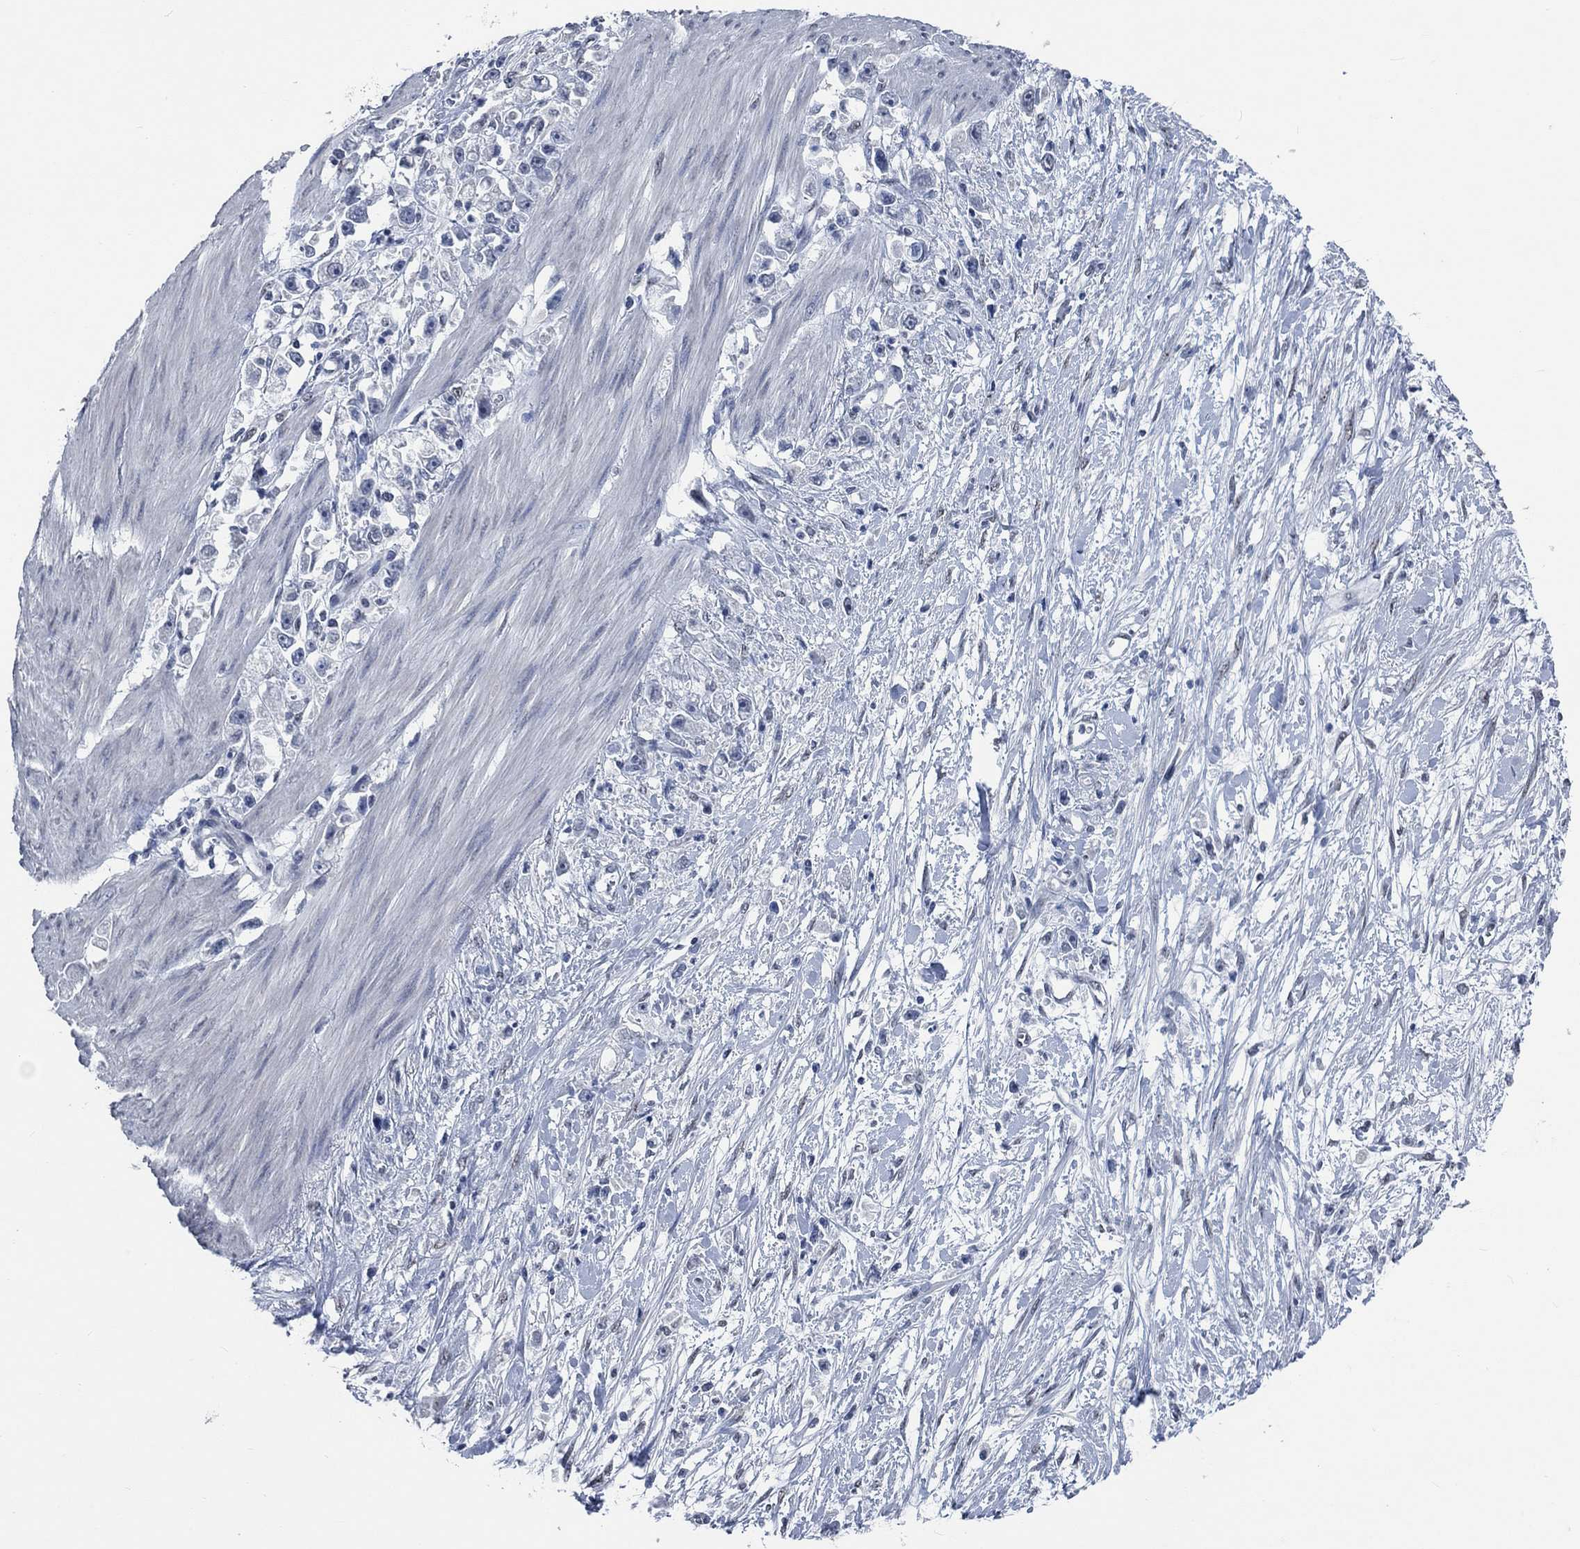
{"staining": {"intensity": "negative", "quantity": "none", "location": "none"}, "tissue": "stomach cancer", "cell_type": "Tumor cells", "image_type": "cancer", "snomed": [{"axis": "morphology", "description": "Adenocarcinoma, NOS"}, {"axis": "topography", "description": "Stomach"}], "caption": "The micrograph shows no significant positivity in tumor cells of stomach adenocarcinoma.", "gene": "OBSCN", "patient": {"sex": "female", "age": 59}}